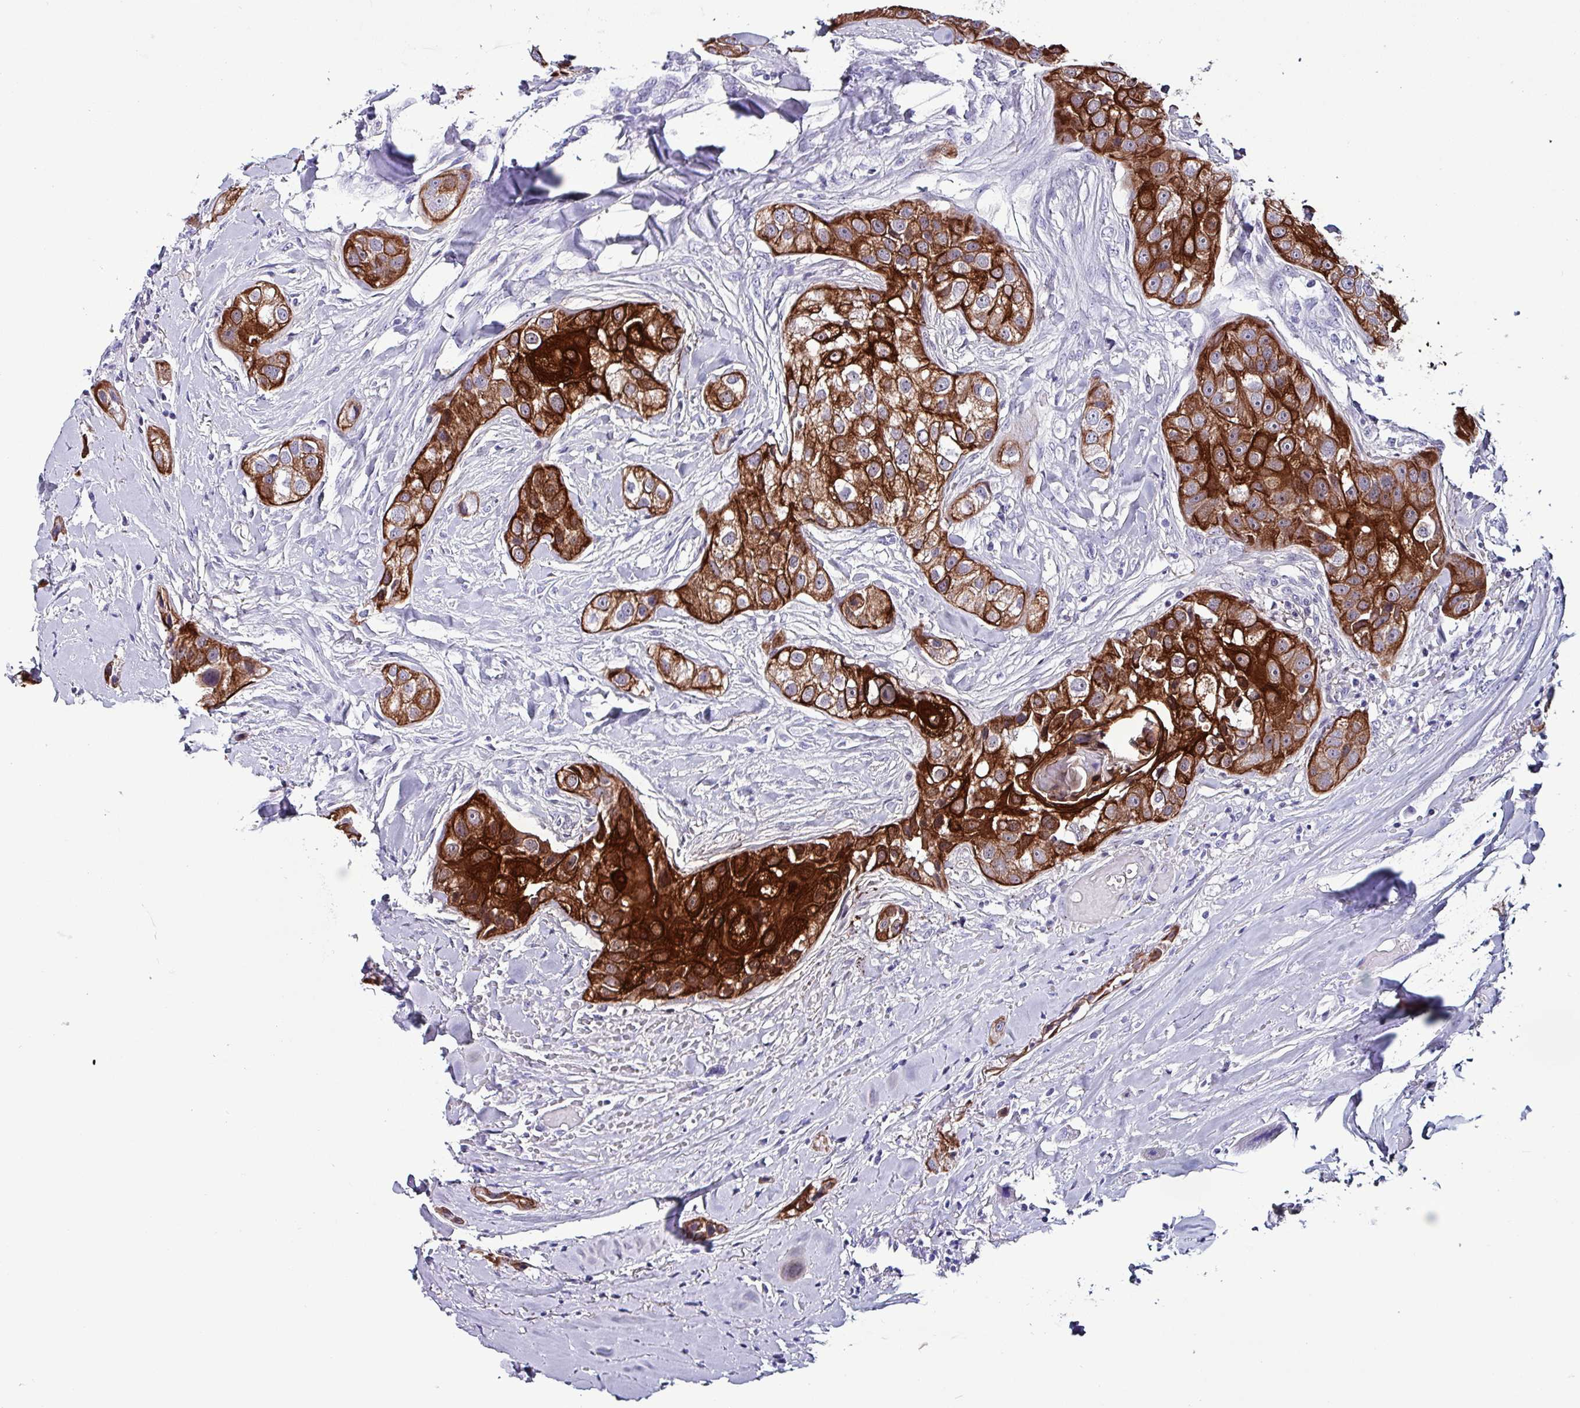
{"staining": {"intensity": "strong", "quantity": ">75%", "location": "cytoplasmic/membranous"}, "tissue": "head and neck cancer", "cell_type": "Tumor cells", "image_type": "cancer", "snomed": [{"axis": "morphology", "description": "Normal tissue, NOS"}, {"axis": "morphology", "description": "Squamous cell carcinoma, NOS"}, {"axis": "topography", "description": "Skeletal muscle"}, {"axis": "topography", "description": "Head-Neck"}], "caption": "IHC staining of squamous cell carcinoma (head and neck), which shows high levels of strong cytoplasmic/membranous positivity in about >75% of tumor cells indicating strong cytoplasmic/membranous protein positivity. The staining was performed using DAB (3,3'-diaminobenzidine) (brown) for protein detection and nuclei were counterstained in hematoxylin (blue).", "gene": "KRT6C", "patient": {"sex": "male", "age": 51}}